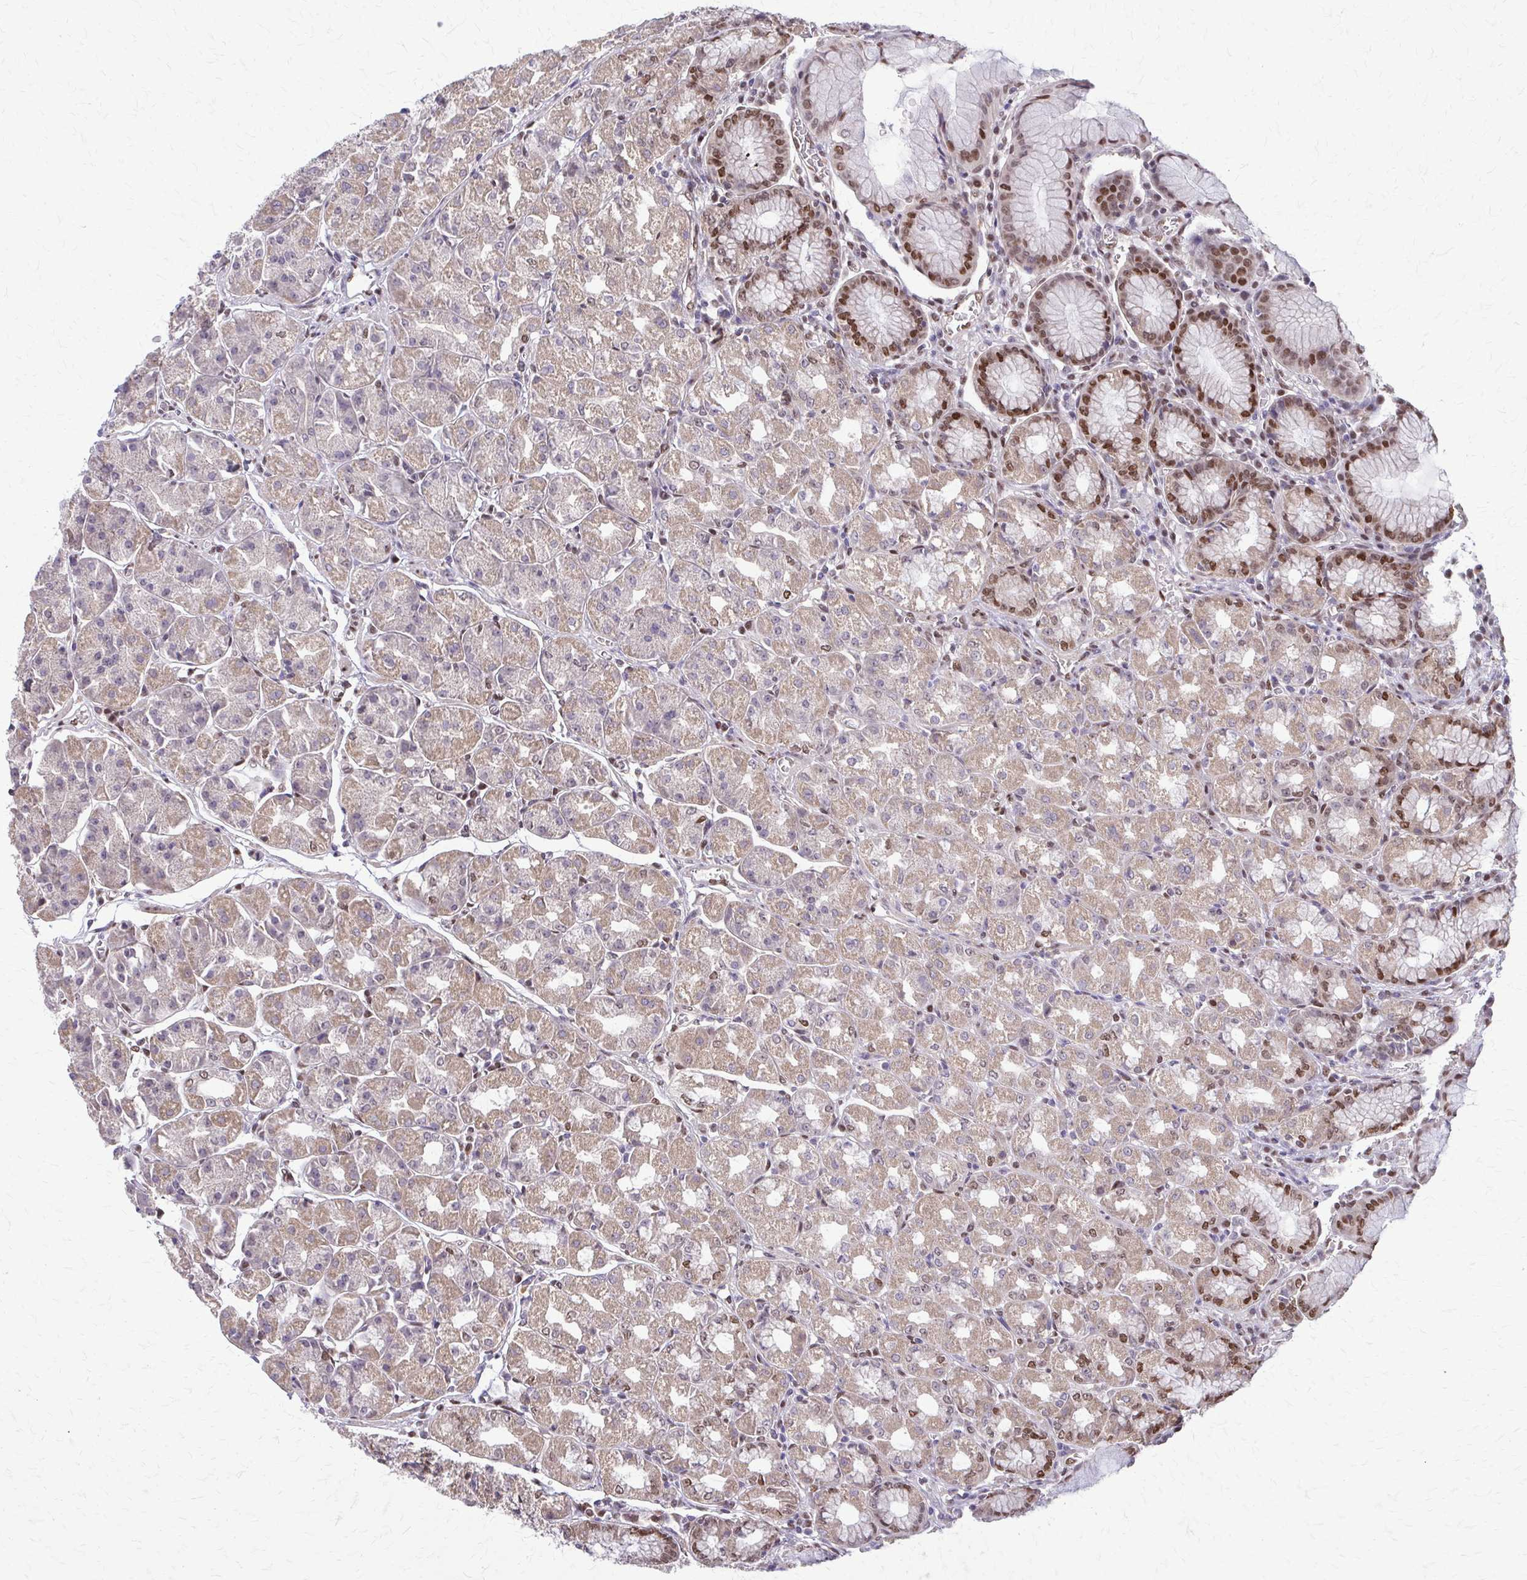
{"staining": {"intensity": "moderate", "quantity": "25%-75%", "location": "cytoplasmic/membranous,nuclear"}, "tissue": "stomach", "cell_type": "Glandular cells", "image_type": "normal", "snomed": [{"axis": "morphology", "description": "Normal tissue, NOS"}, {"axis": "topography", "description": "Stomach"}], "caption": "Moderate cytoplasmic/membranous,nuclear positivity for a protein is seen in approximately 25%-75% of glandular cells of benign stomach using immunohistochemistry (IHC).", "gene": "TTF1", "patient": {"sex": "male", "age": 55}}